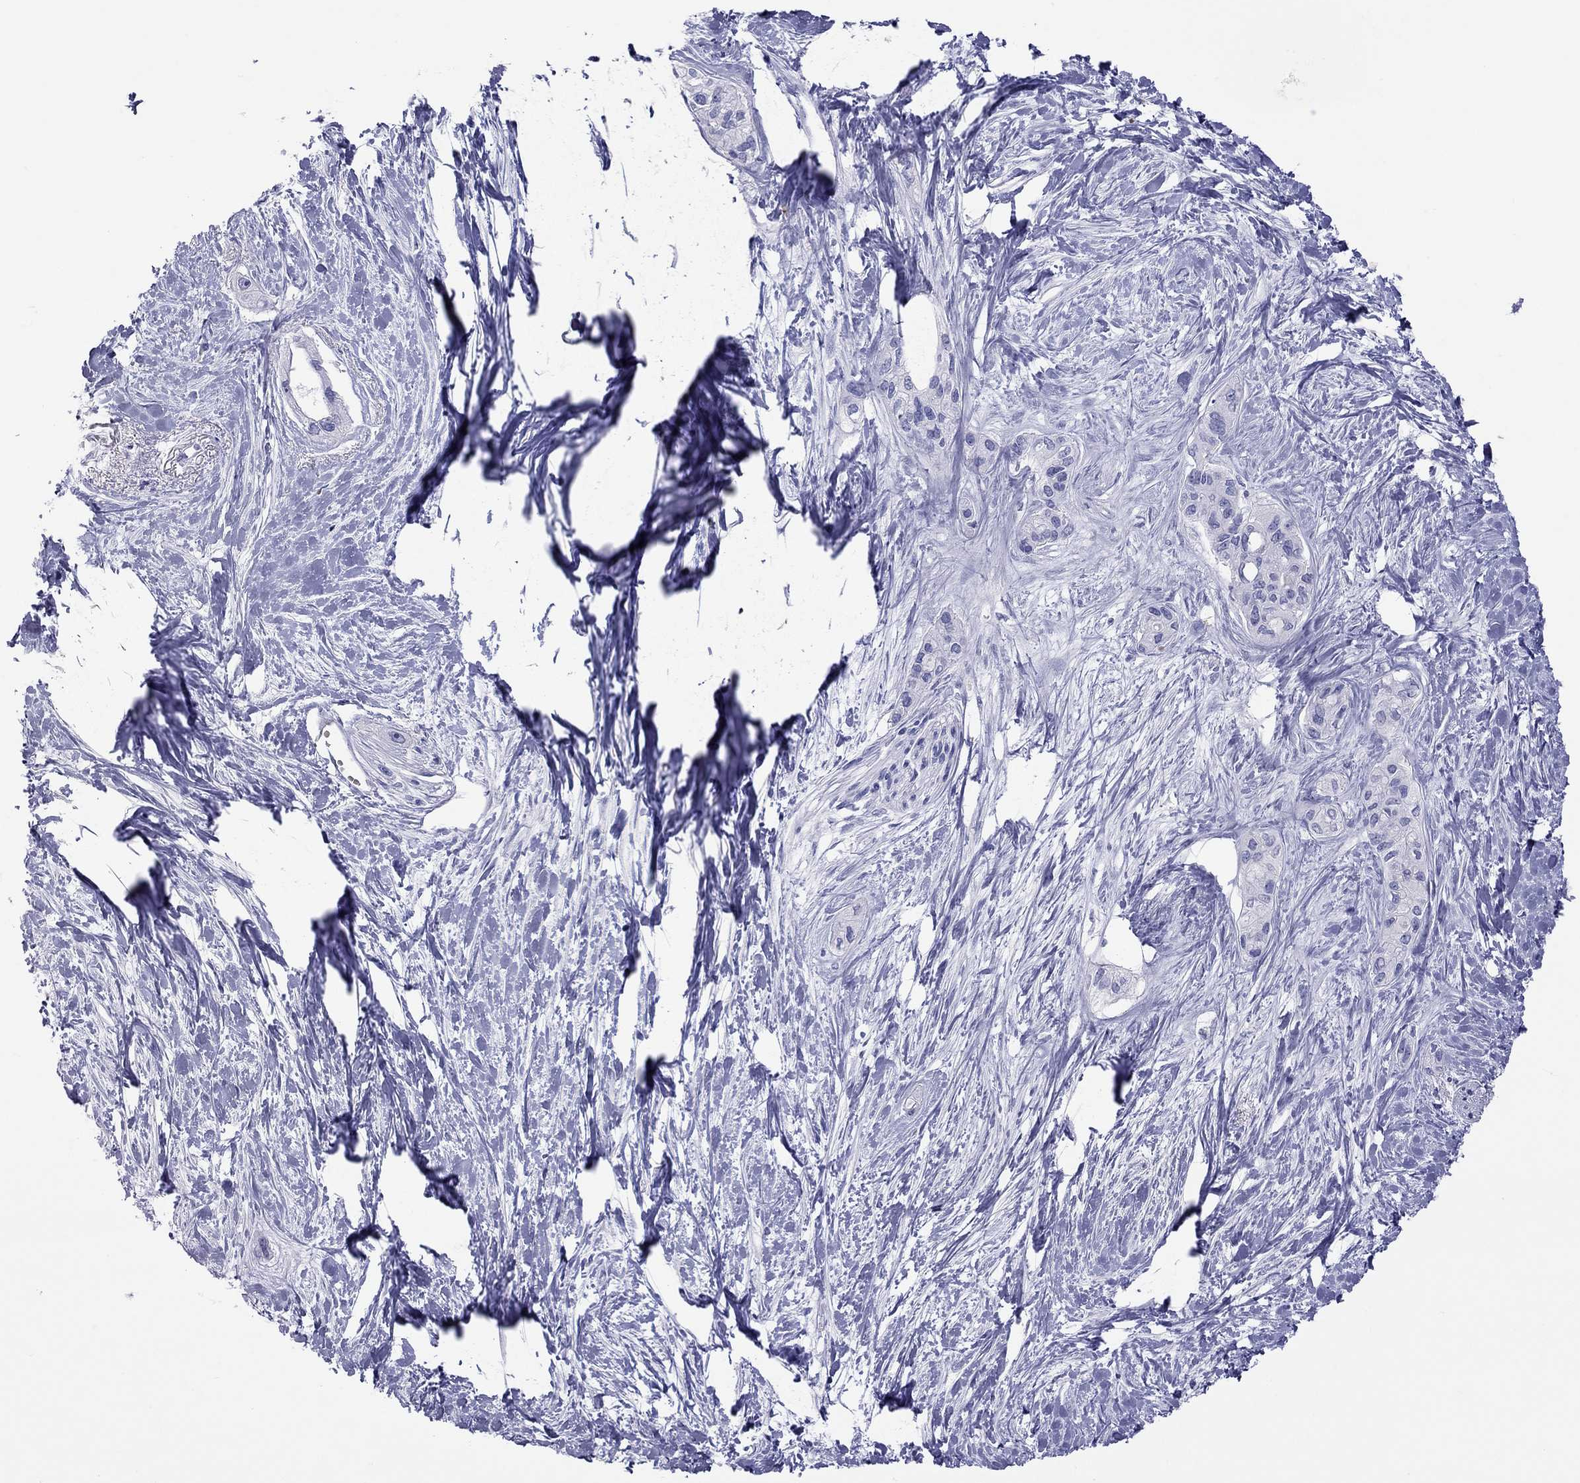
{"staining": {"intensity": "negative", "quantity": "none", "location": "none"}, "tissue": "pancreatic cancer", "cell_type": "Tumor cells", "image_type": "cancer", "snomed": [{"axis": "morphology", "description": "Adenocarcinoma, NOS"}, {"axis": "topography", "description": "Pancreas"}], "caption": "High magnification brightfield microscopy of pancreatic adenocarcinoma stained with DAB (brown) and counterstained with hematoxylin (blue): tumor cells show no significant positivity.", "gene": "MUC16", "patient": {"sex": "female", "age": 50}}